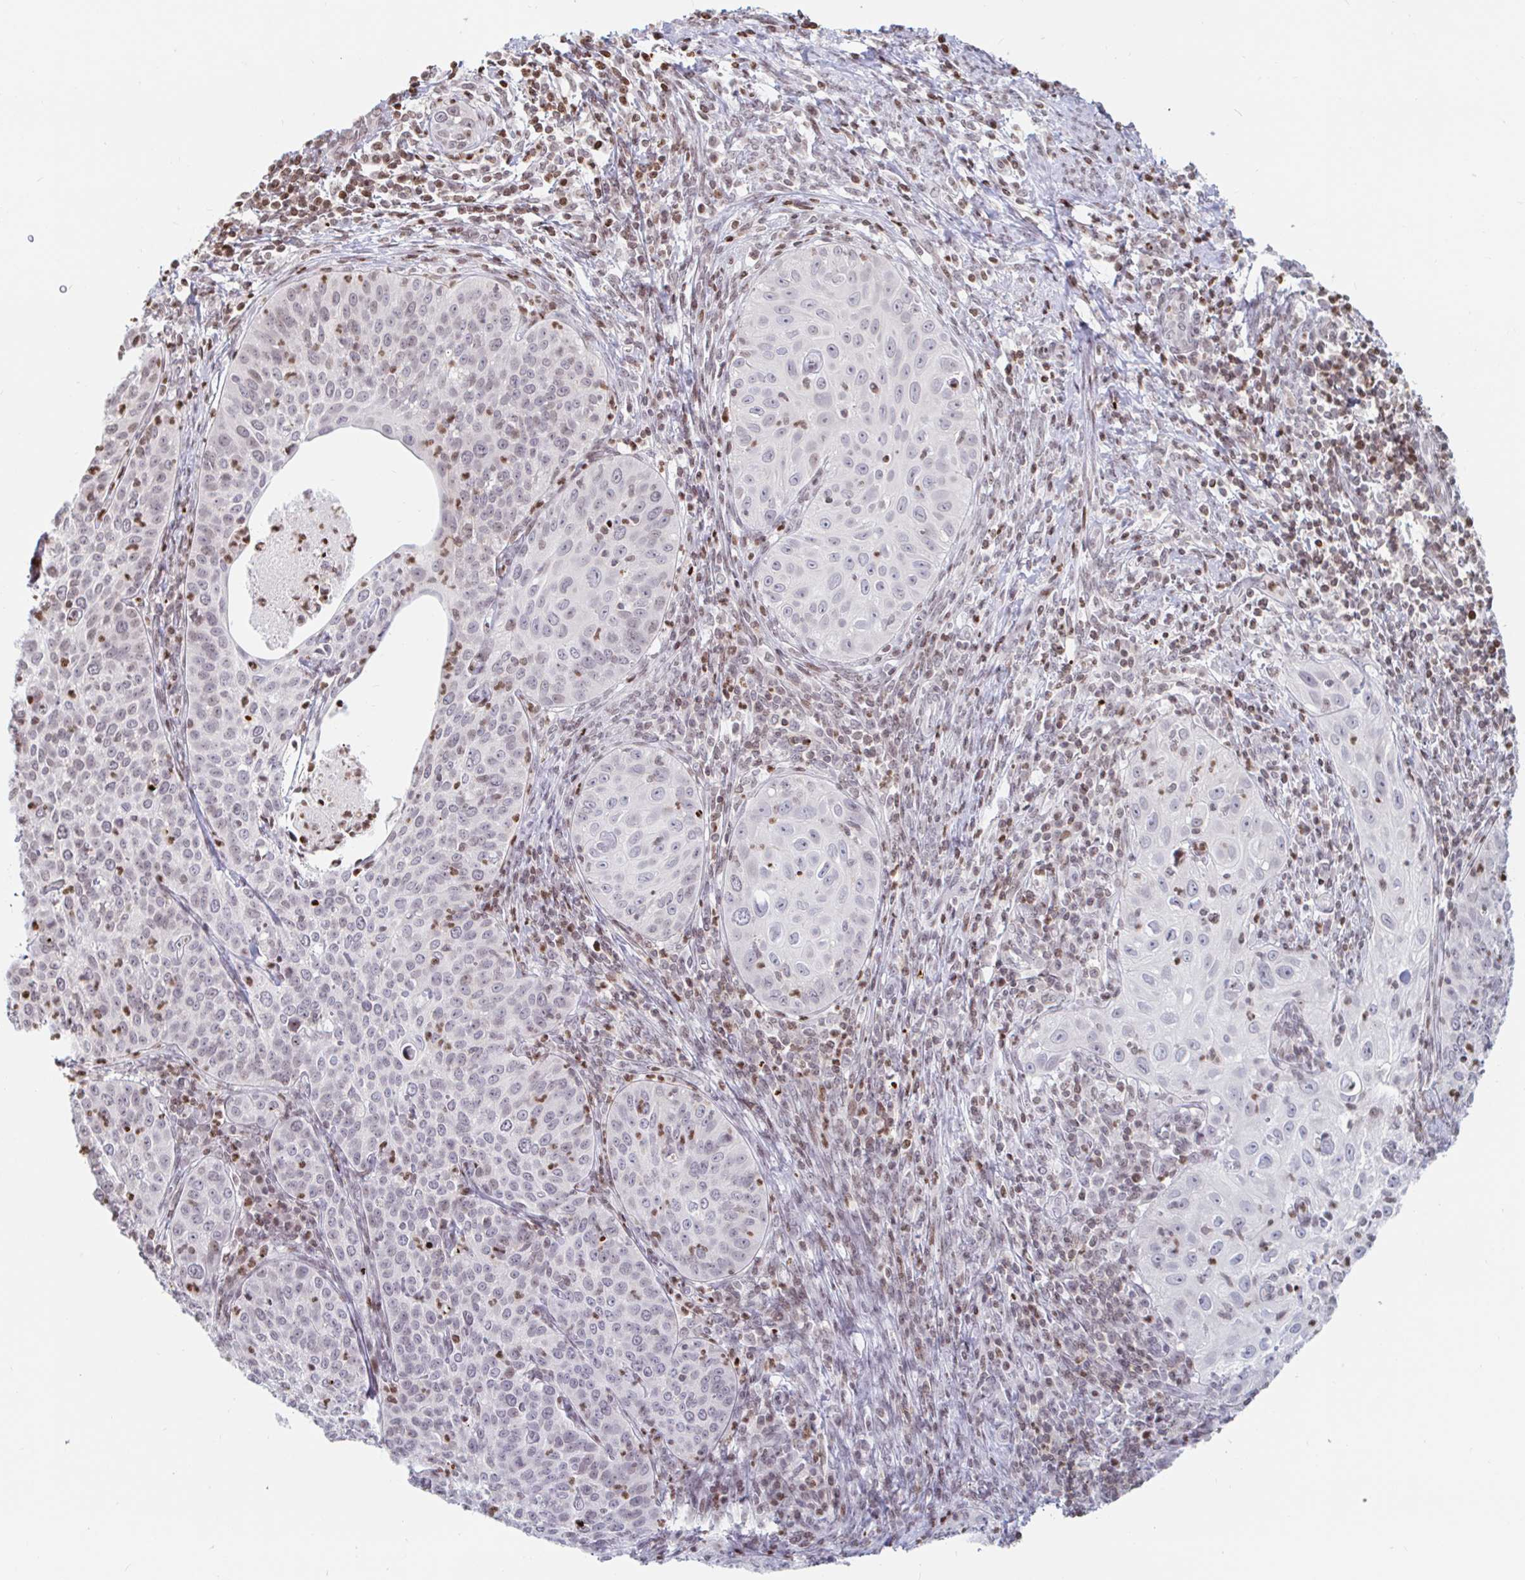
{"staining": {"intensity": "negative", "quantity": "none", "location": "none"}, "tissue": "cervical cancer", "cell_type": "Tumor cells", "image_type": "cancer", "snomed": [{"axis": "morphology", "description": "Squamous cell carcinoma, NOS"}, {"axis": "topography", "description": "Cervix"}], "caption": "Tumor cells show no significant staining in cervical cancer.", "gene": "HOXC10", "patient": {"sex": "female", "age": 30}}